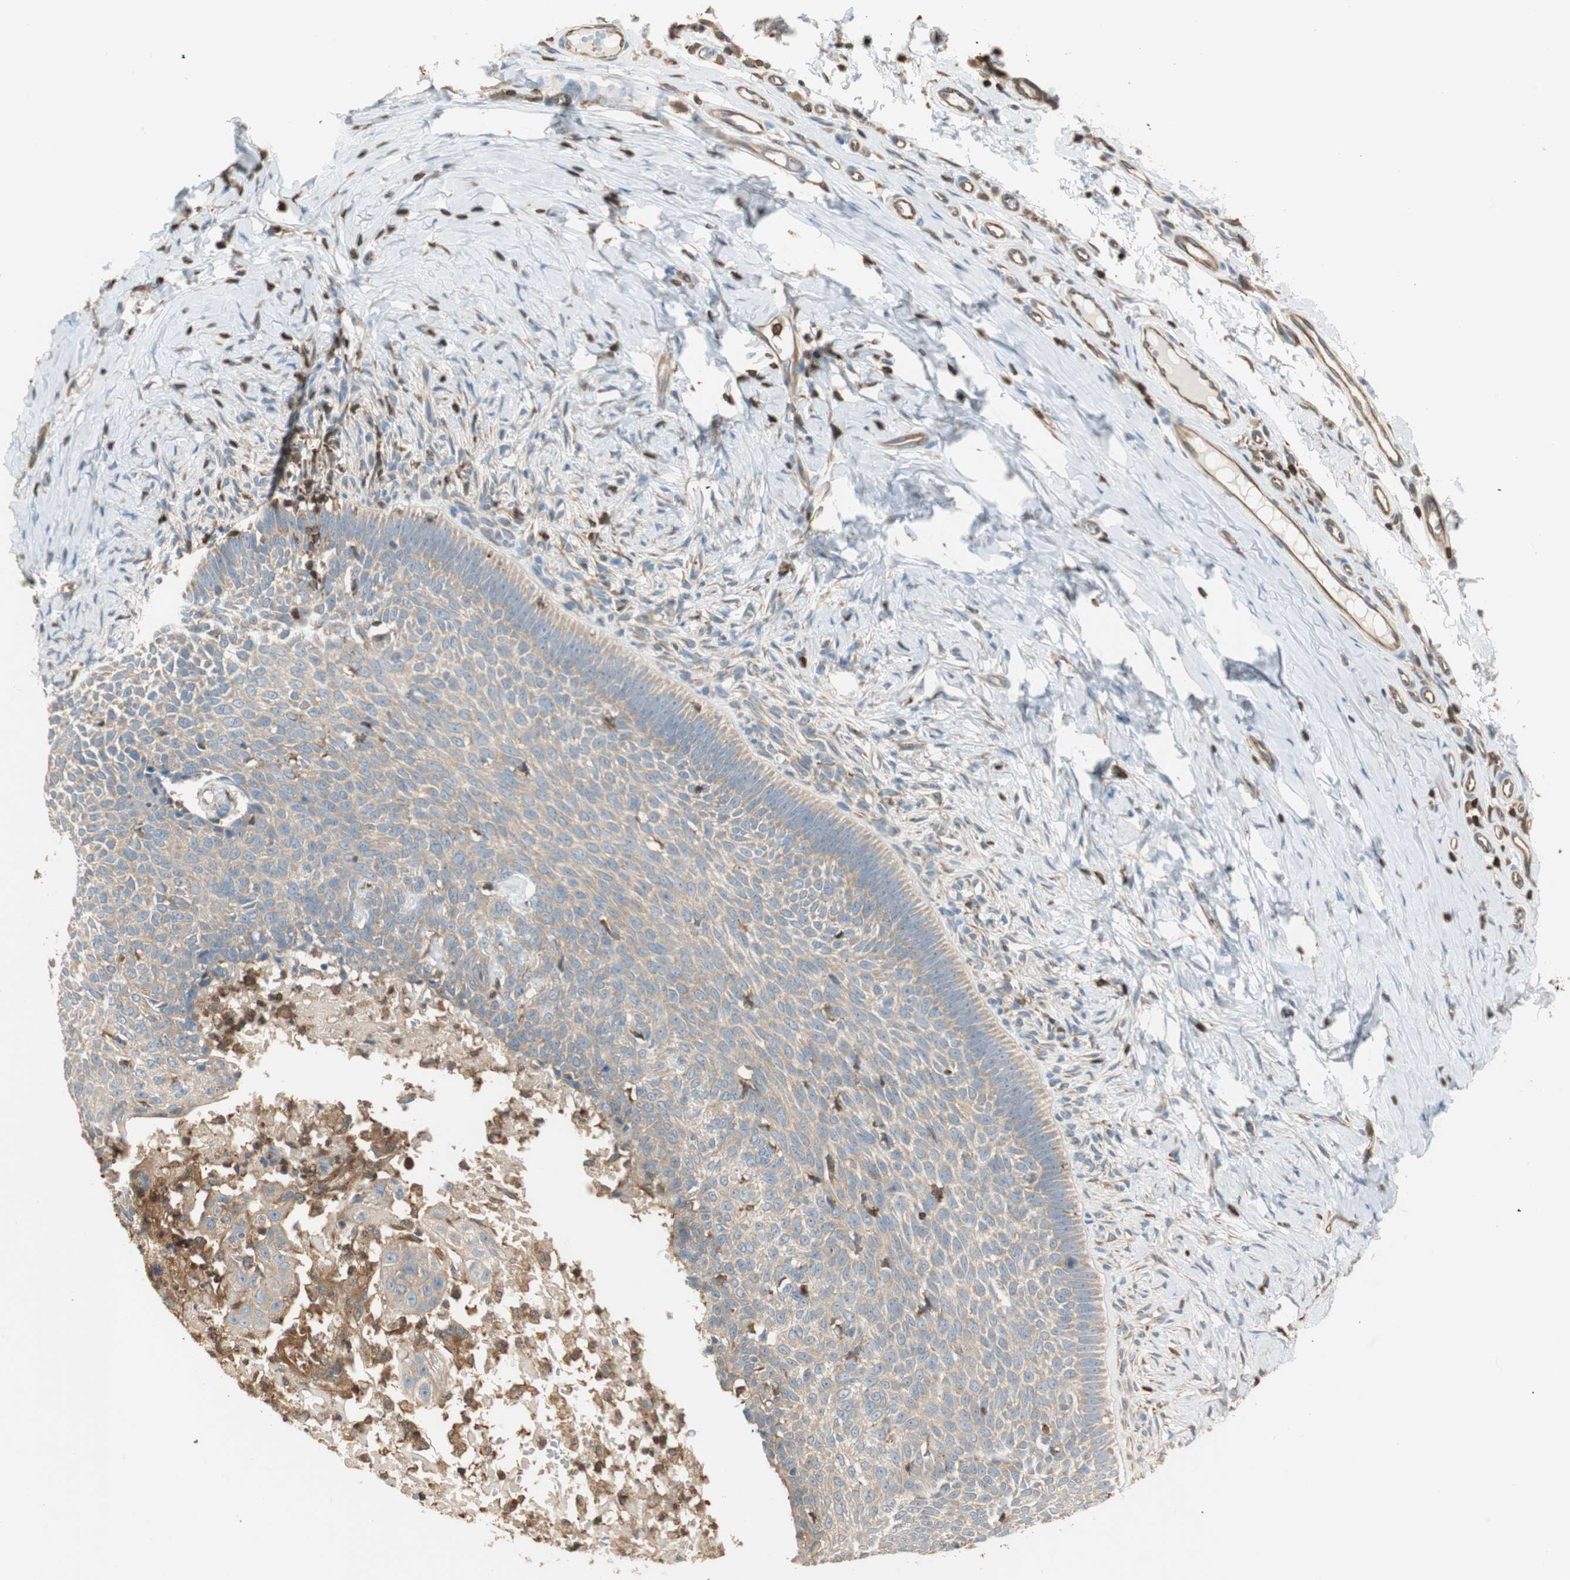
{"staining": {"intensity": "weak", "quantity": "25%-75%", "location": "cytoplasmic/membranous"}, "tissue": "skin cancer", "cell_type": "Tumor cells", "image_type": "cancer", "snomed": [{"axis": "morphology", "description": "Normal tissue, NOS"}, {"axis": "morphology", "description": "Basal cell carcinoma"}, {"axis": "topography", "description": "Skin"}], "caption": "Skin cancer tissue demonstrates weak cytoplasmic/membranous positivity in about 25%-75% of tumor cells, visualized by immunohistochemistry.", "gene": "CRLF3", "patient": {"sex": "male", "age": 87}}